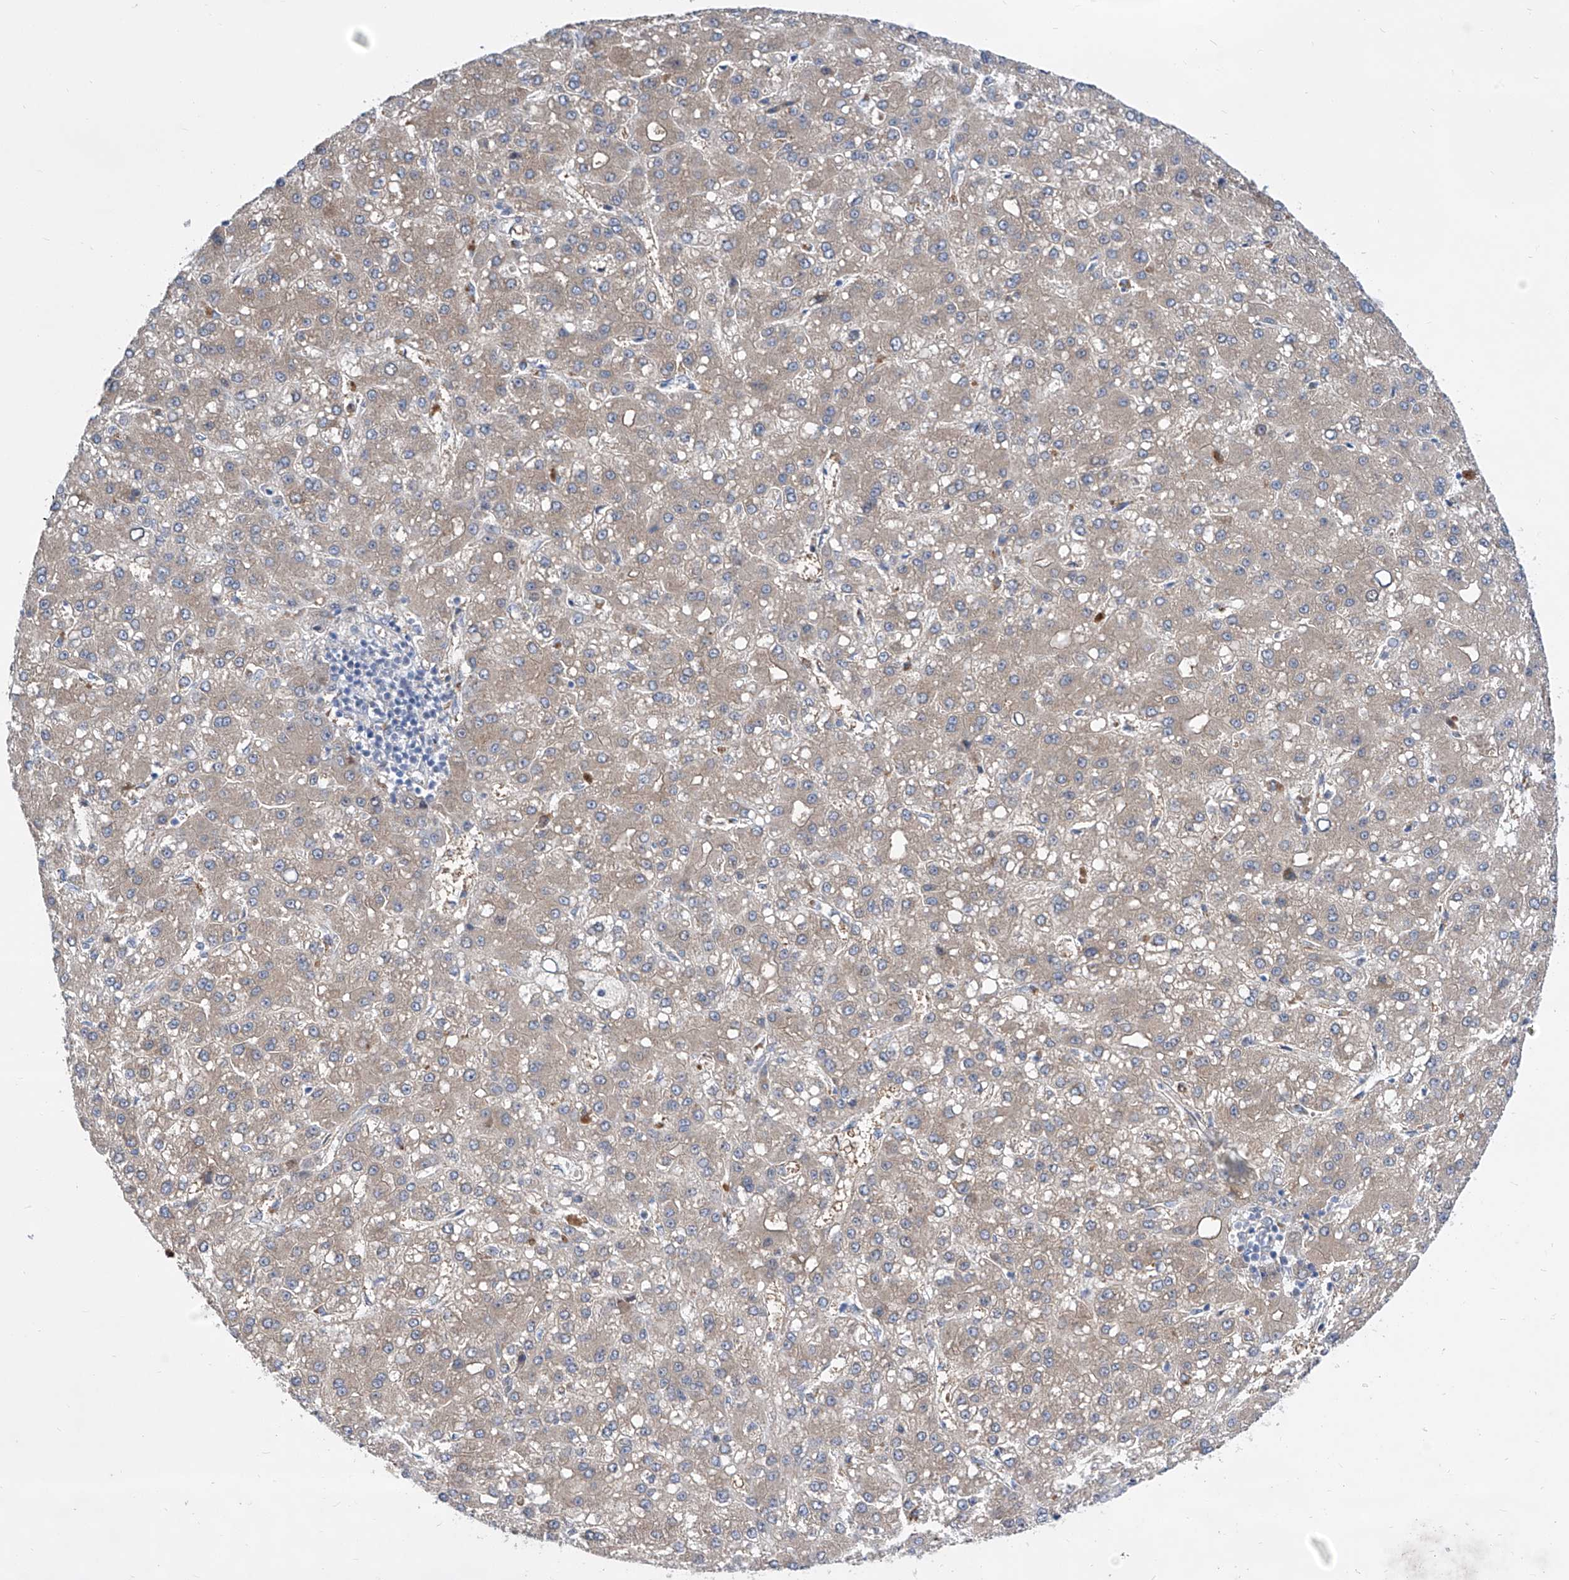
{"staining": {"intensity": "weak", "quantity": ">75%", "location": "cytoplasmic/membranous"}, "tissue": "liver cancer", "cell_type": "Tumor cells", "image_type": "cancer", "snomed": [{"axis": "morphology", "description": "Carcinoma, Hepatocellular, NOS"}, {"axis": "topography", "description": "Liver"}], "caption": "The photomicrograph demonstrates immunohistochemical staining of liver cancer. There is weak cytoplasmic/membranous positivity is present in approximately >75% of tumor cells.", "gene": "SRBD1", "patient": {"sex": "male", "age": 67}}